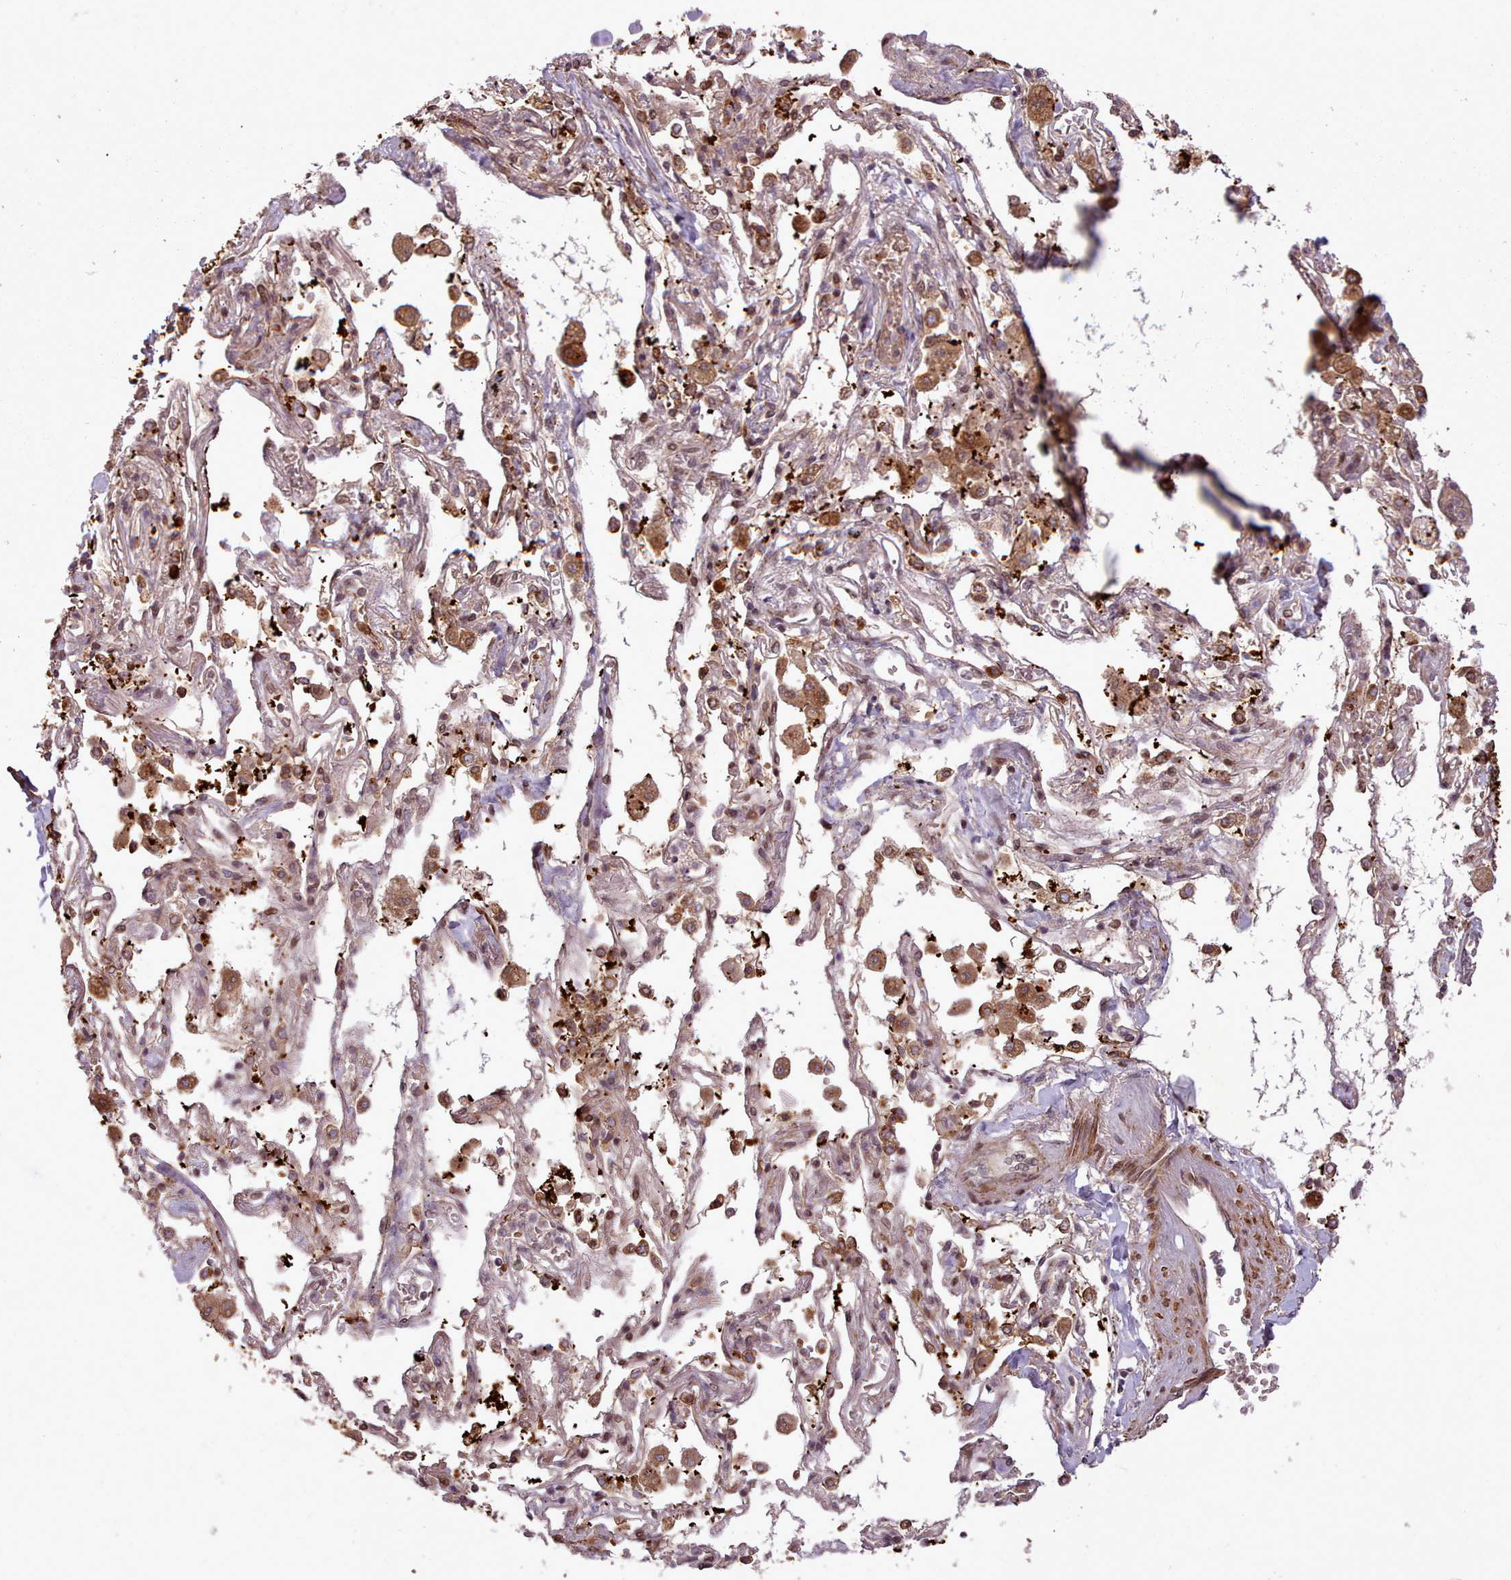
{"staining": {"intensity": "negative", "quantity": "none", "location": "none"}, "tissue": "adipose tissue", "cell_type": "Adipocytes", "image_type": "normal", "snomed": [{"axis": "morphology", "description": "Normal tissue, NOS"}, {"axis": "topography", "description": "Cartilage tissue"}], "caption": "Immunohistochemical staining of benign human adipose tissue exhibits no significant staining in adipocytes.", "gene": "CABP1", "patient": {"sex": "male", "age": 73}}